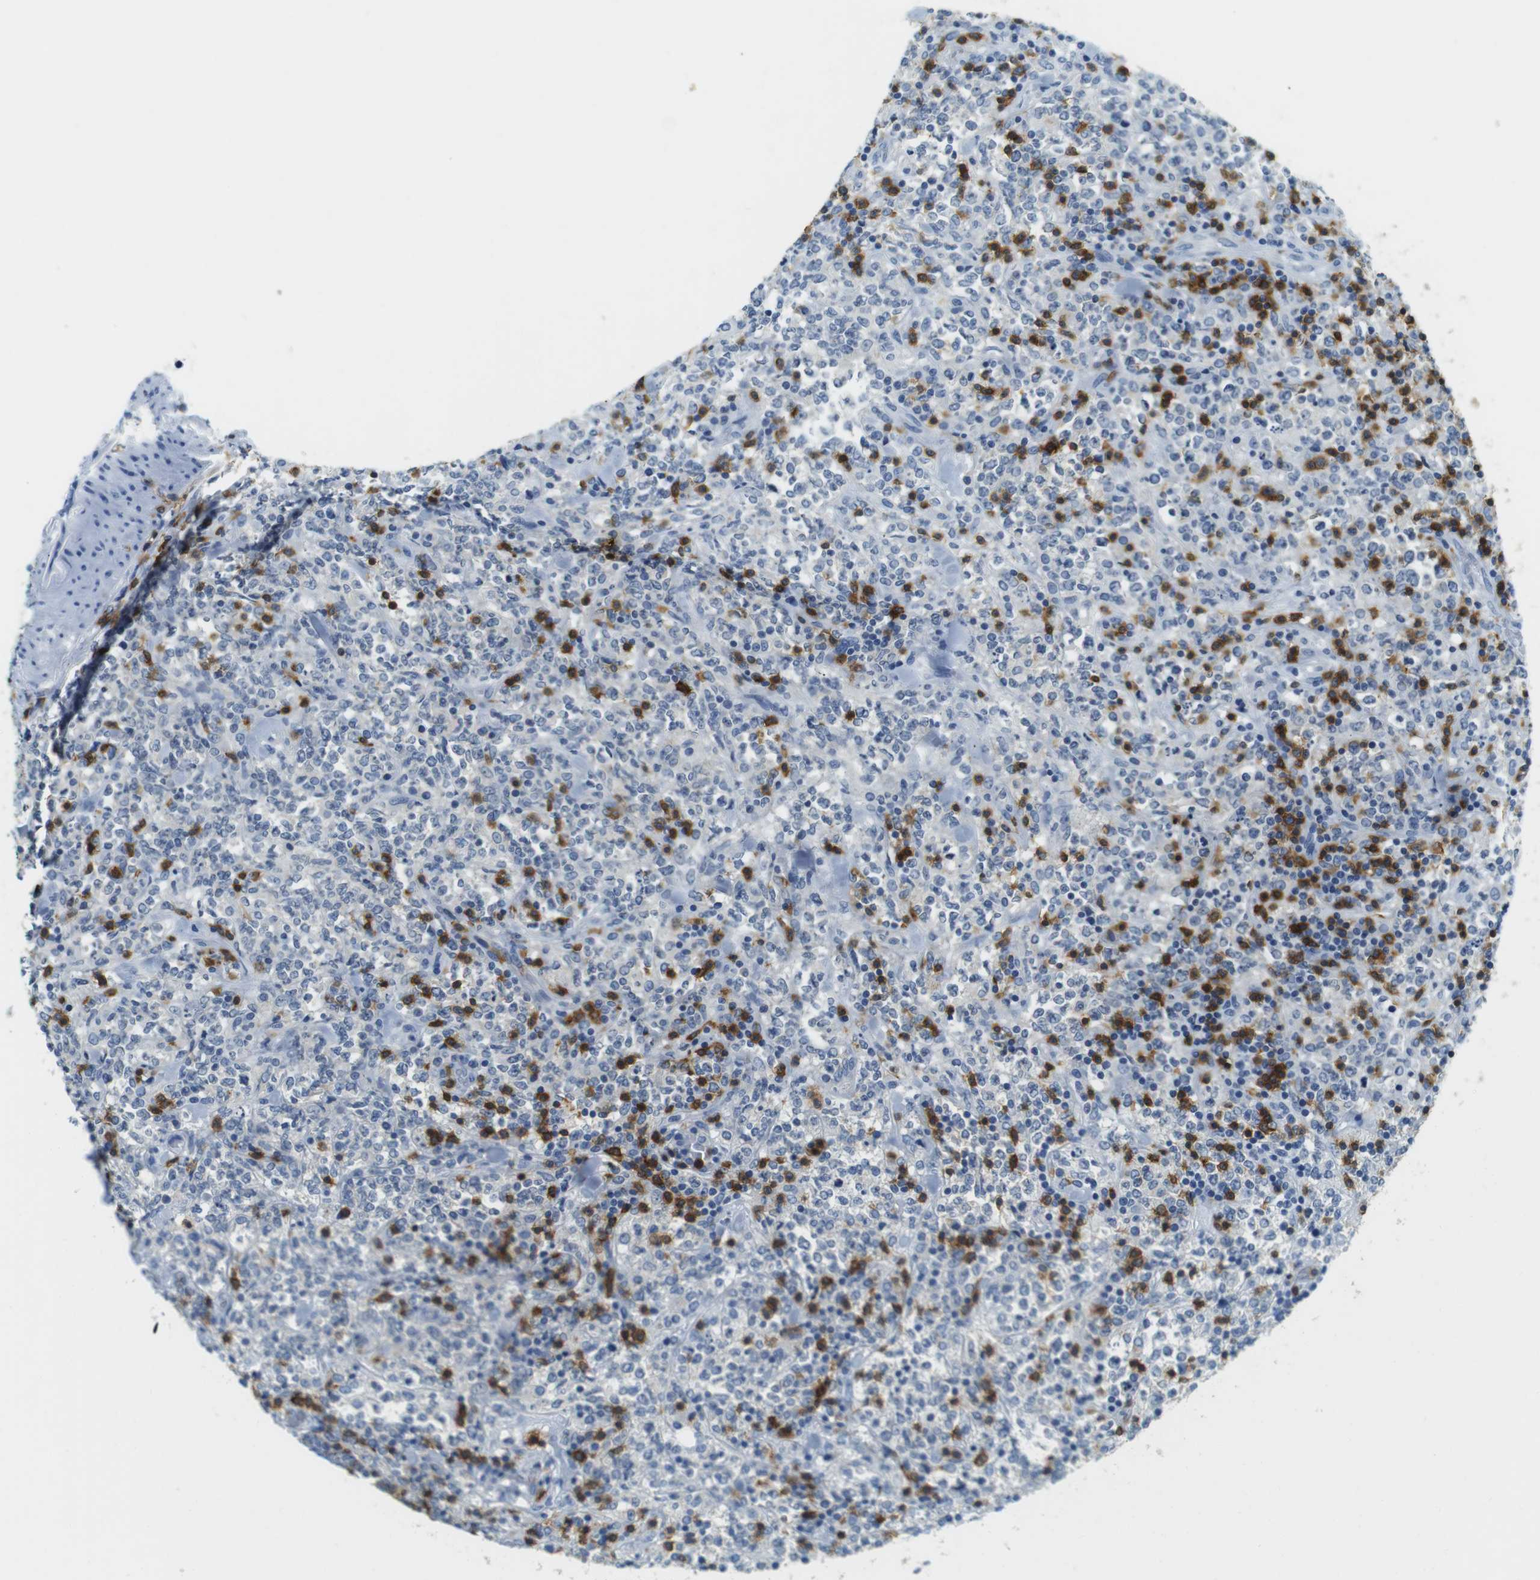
{"staining": {"intensity": "negative", "quantity": "none", "location": "none"}, "tissue": "lymphoma", "cell_type": "Tumor cells", "image_type": "cancer", "snomed": [{"axis": "morphology", "description": "Malignant lymphoma, non-Hodgkin's type, High grade"}, {"axis": "topography", "description": "Soft tissue"}], "caption": "Human lymphoma stained for a protein using immunohistochemistry demonstrates no positivity in tumor cells.", "gene": "LAT", "patient": {"sex": "male", "age": 18}}